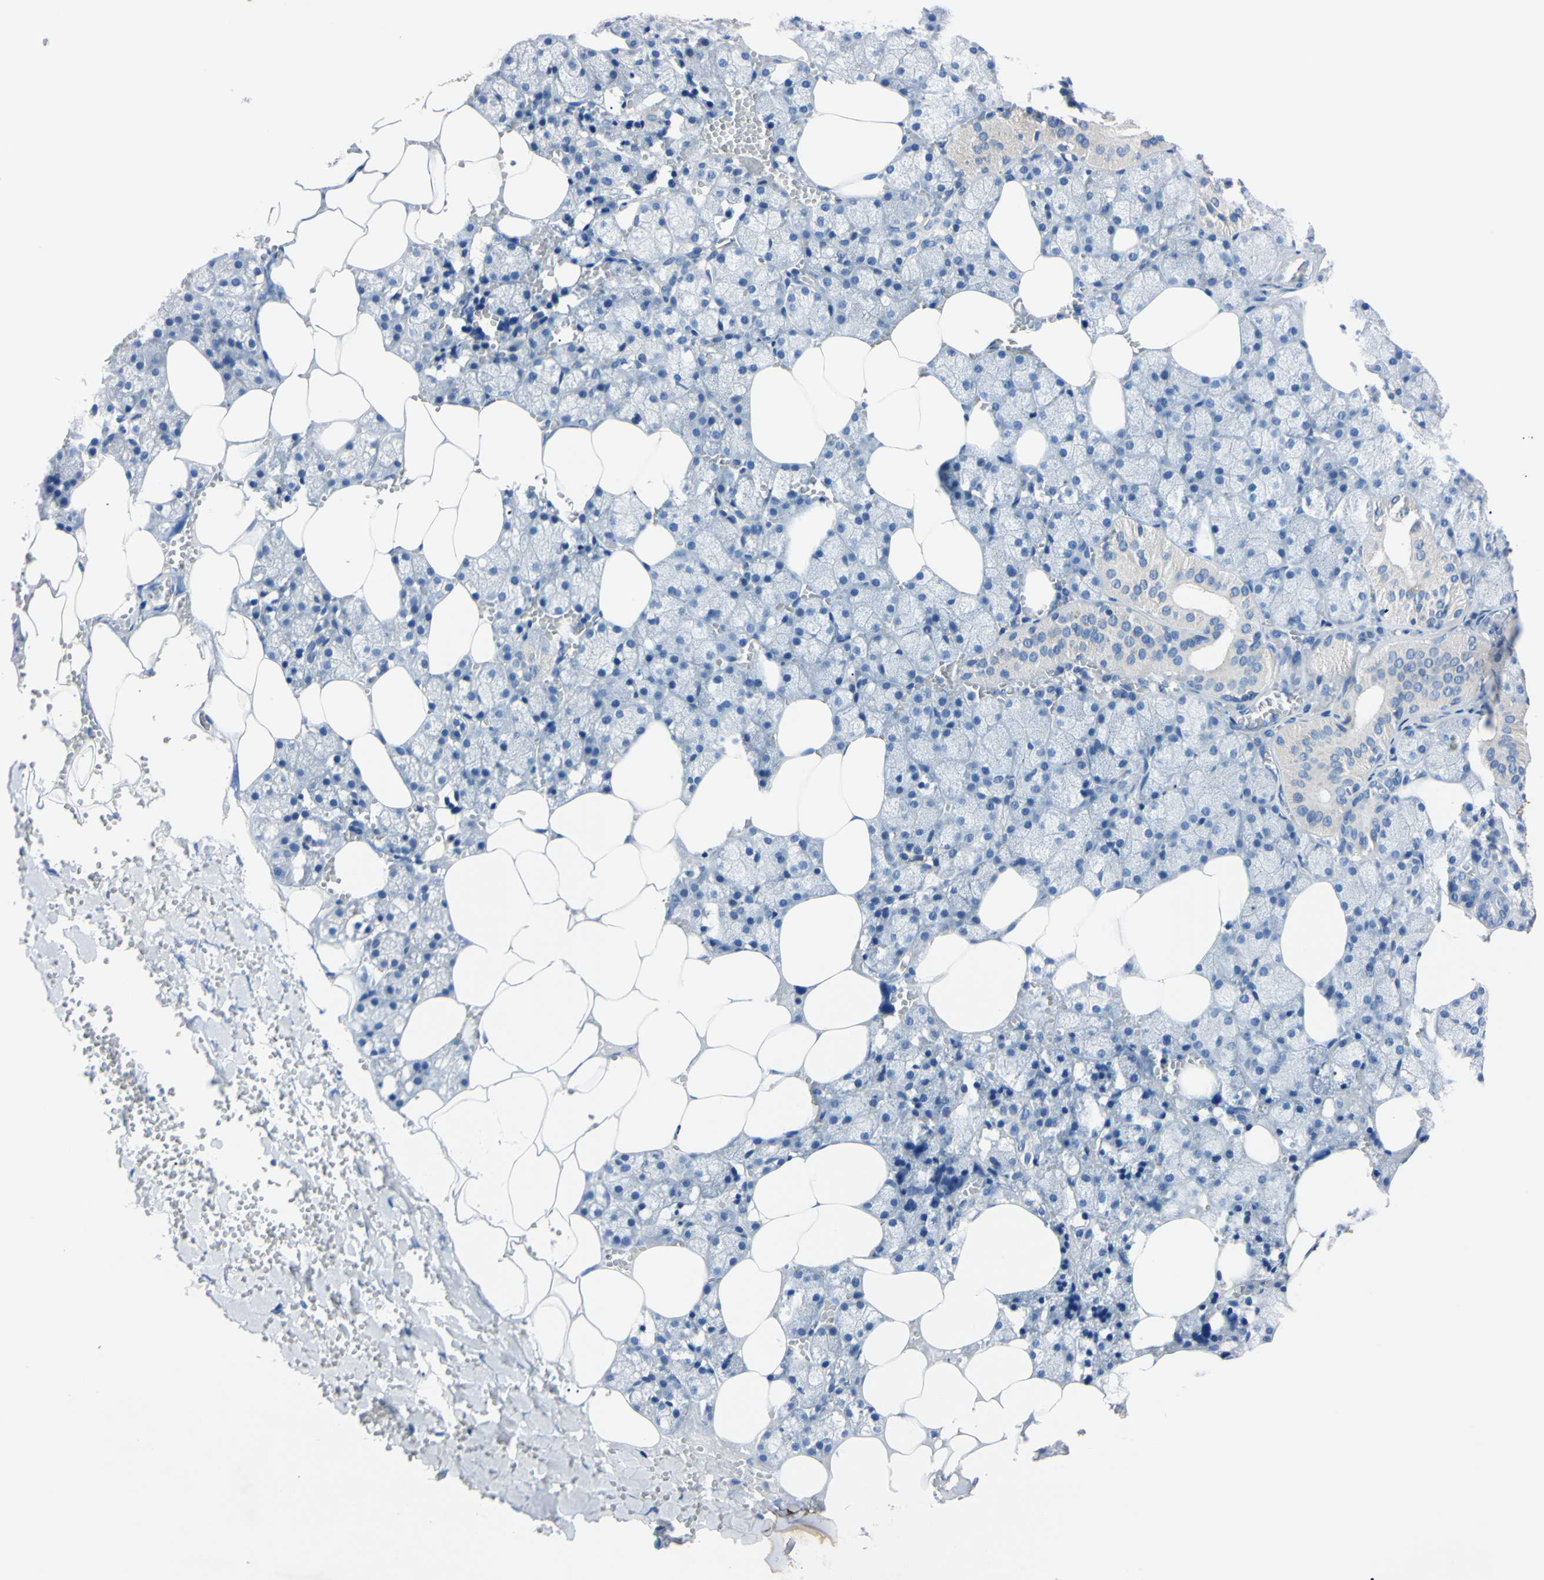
{"staining": {"intensity": "negative", "quantity": "none", "location": "none"}, "tissue": "salivary gland", "cell_type": "Glandular cells", "image_type": "normal", "snomed": [{"axis": "morphology", "description": "Normal tissue, NOS"}, {"axis": "topography", "description": "Salivary gland"}], "caption": "Glandular cells show no significant protein staining in benign salivary gland. (Stains: DAB (3,3'-diaminobenzidine) immunohistochemistry (IHC) with hematoxylin counter stain, Microscopy: brightfield microscopy at high magnification).", "gene": "PNKD", "patient": {"sex": "male", "age": 62}}